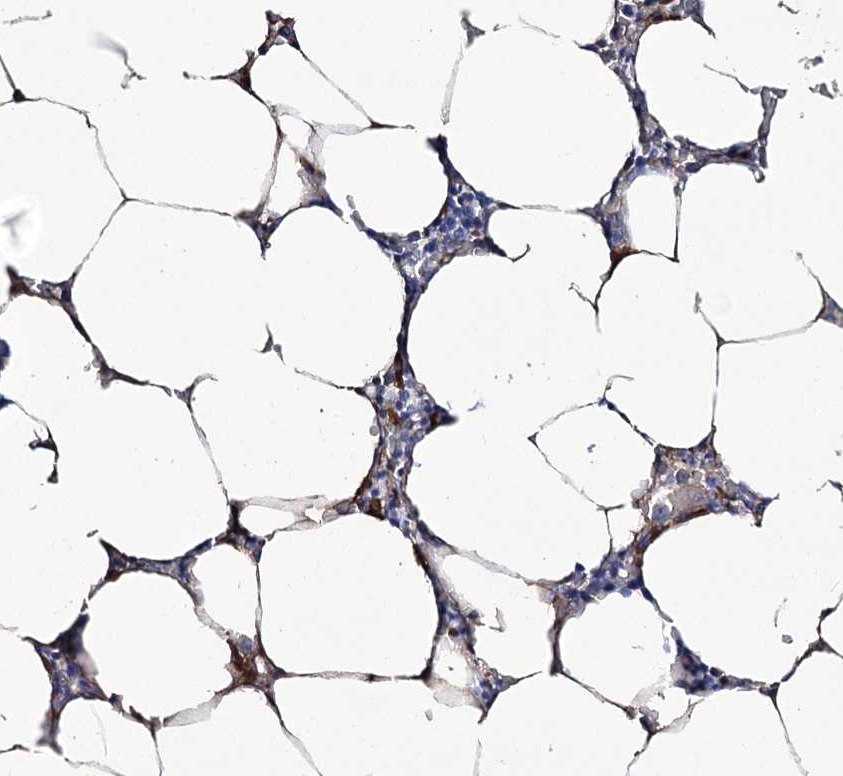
{"staining": {"intensity": "moderate", "quantity": "<25%", "location": "cytoplasmic/membranous"}, "tissue": "bone marrow", "cell_type": "Hematopoietic cells", "image_type": "normal", "snomed": [{"axis": "morphology", "description": "Normal tissue, NOS"}, {"axis": "topography", "description": "Bone marrow"}], "caption": "Hematopoietic cells exhibit low levels of moderate cytoplasmic/membranous positivity in approximately <25% of cells in benign bone marrow.", "gene": "CEP164", "patient": {"sex": "male", "age": 70}}